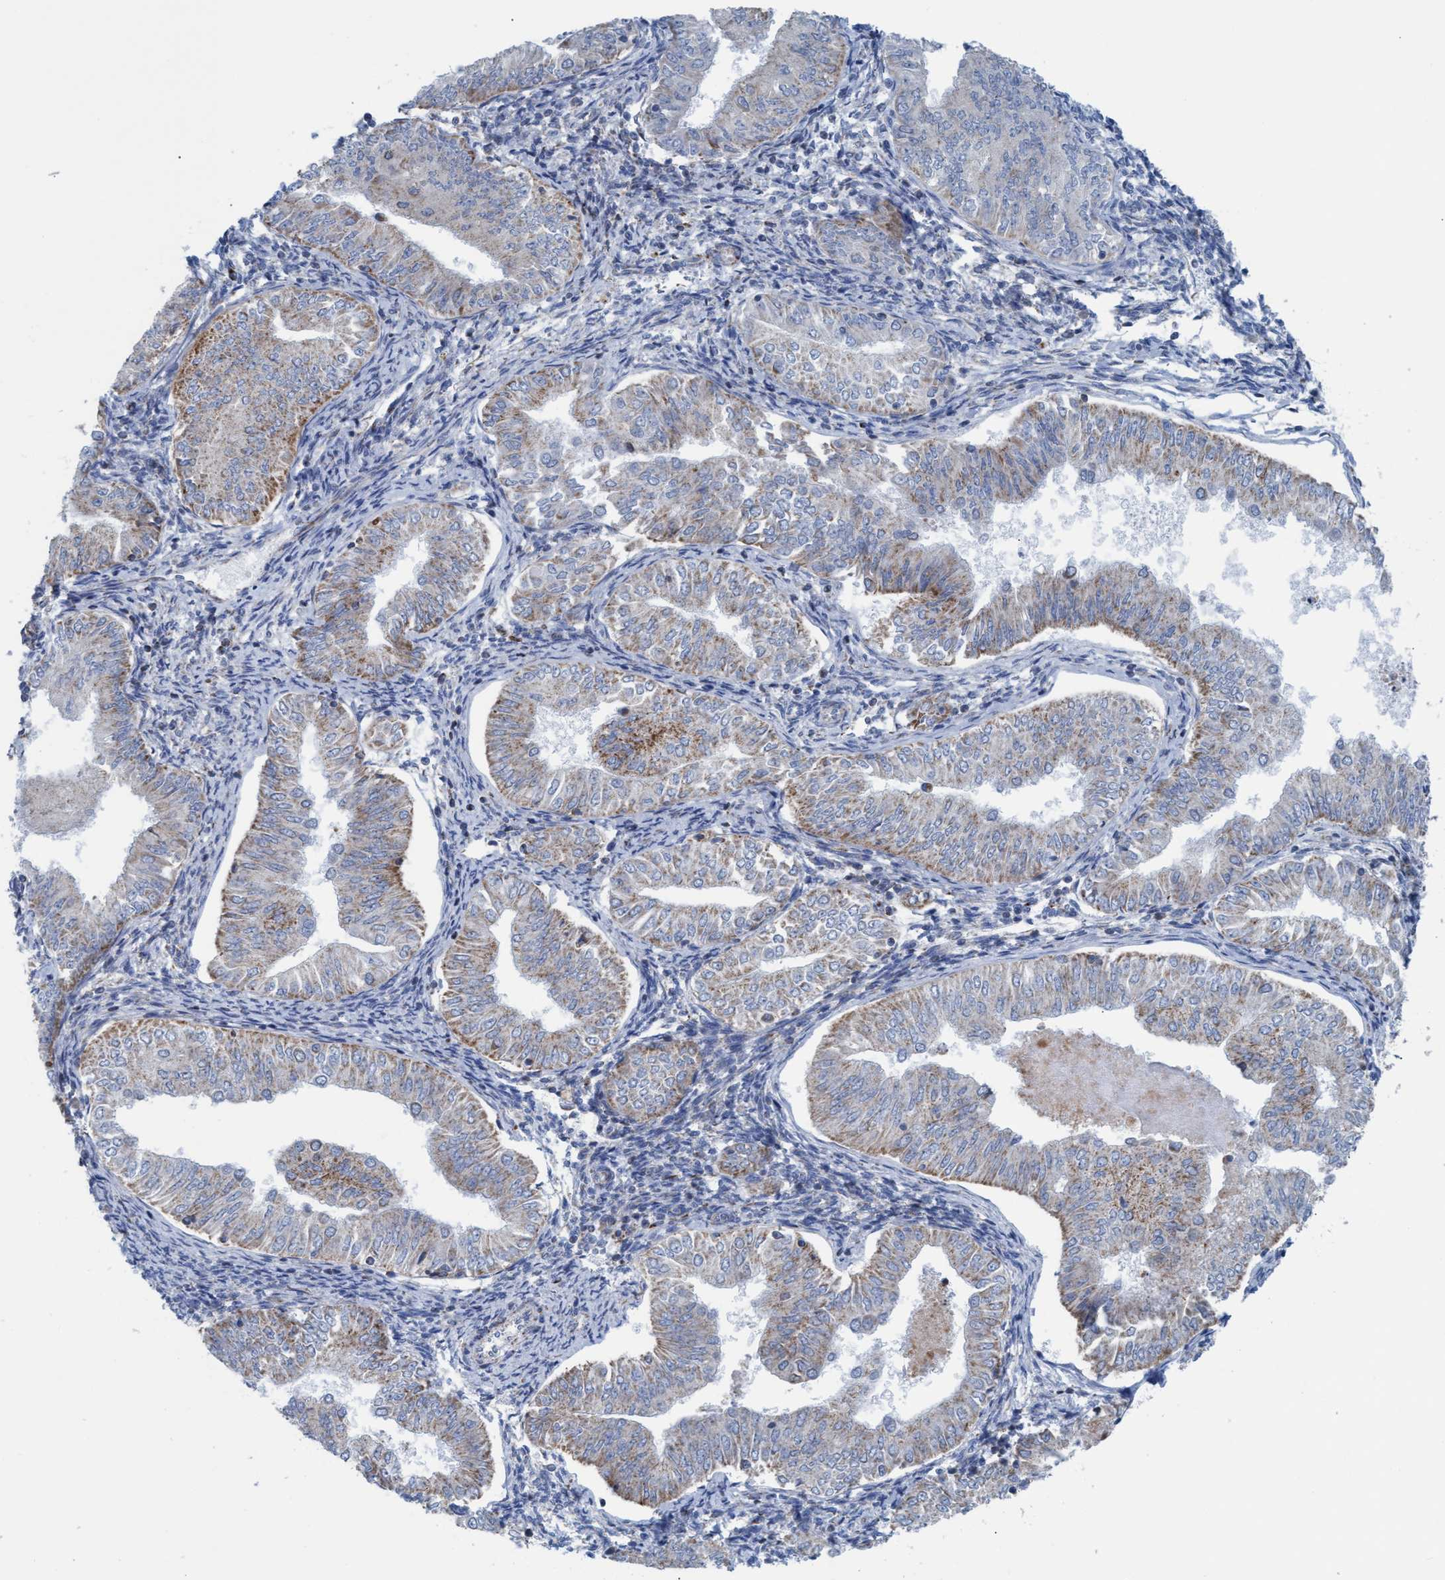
{"staining": {"intensity": "moderate", "quantity": "25%-75%", "location": "cytoplasmic/membranous"}, "tissue": "endometrial cancer", "cell_type": "Tumor cells", "image_type": "cancer", "snomed": [{"axis": "morphology", "description": "Normal tissue, NOS"}, {"axis": "morphology", "description": "Adenocarcinoma, NOS"}, {"axis": "topography", "description": "Endometrium"}], "caption": "DAB (3,3'-diaminobenzidine) immunohistochemical staining of endometrial cancer (adenocarcinoma) demonstrates moderate cytoplasmic/membranous protein positivity in approximately 25%-75% of tumor cells. (IHC, brightfield microscopy, high magnification).", "gene": "GGA3", "patient": {"sex": "female", "age": 53}}